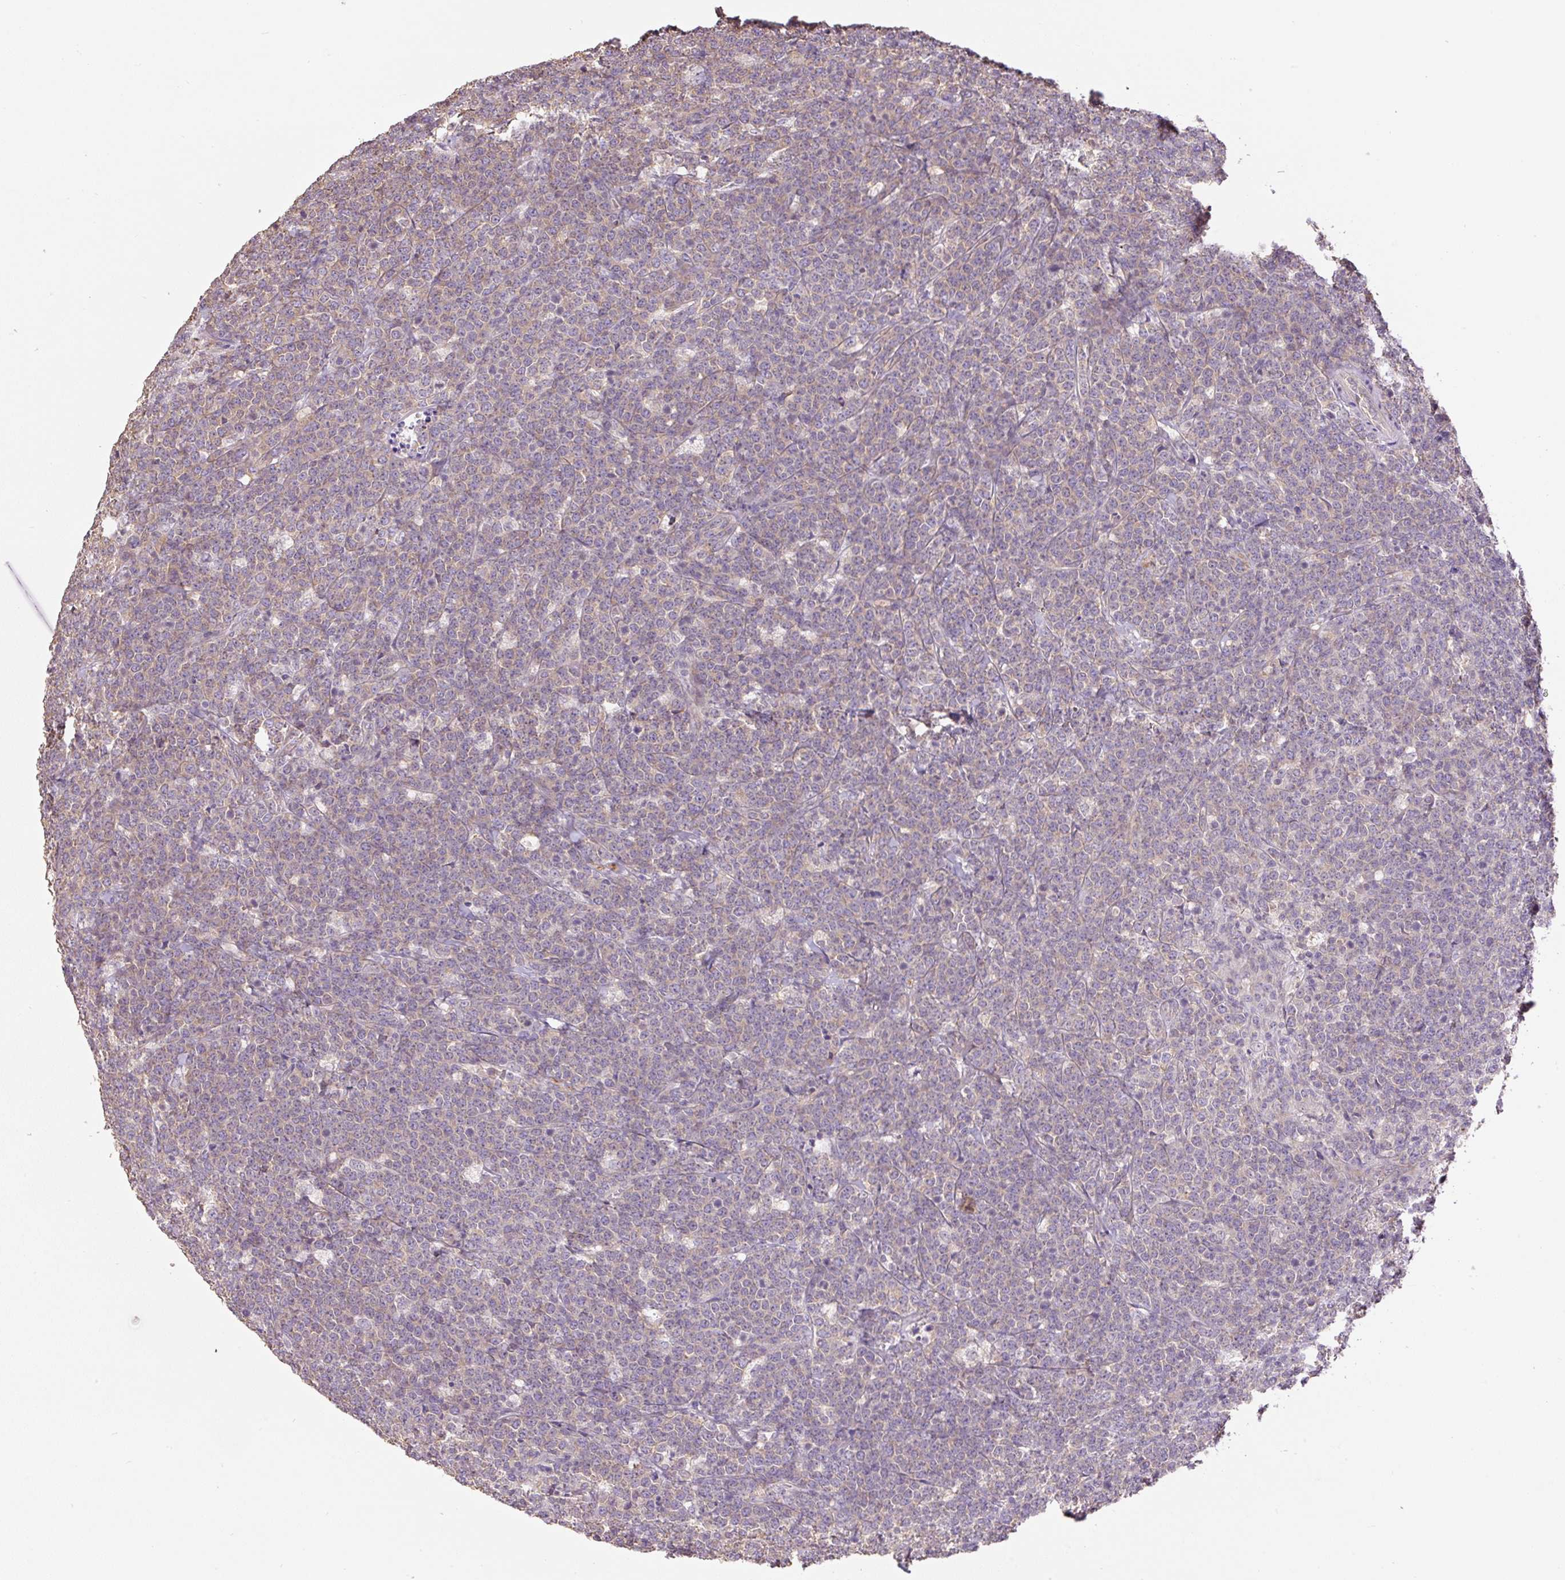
{"staining": {"intensity": "weak", "quantity": "<25%", "location": "cytoplasmic/membranous"}, "tissue": "lymphoma", "cell_type": "Tumor cells", "image_type": "cancer", "snomed": [{"axis": "morphology", "description": "Malignant lymphoma, non-Hodgkin's type, High grade"}, {"axis": "topography", "description": "Small intestine"}, {"axis": "topography", "description": "Colon"}], "caption": "The photomicrograph displays no staining of tumor cells in malignant lymphoma, non-Hodgkin's type (high-grade).", "gene": "COX8A", "patient": {"sex": "male", "age": 8}}